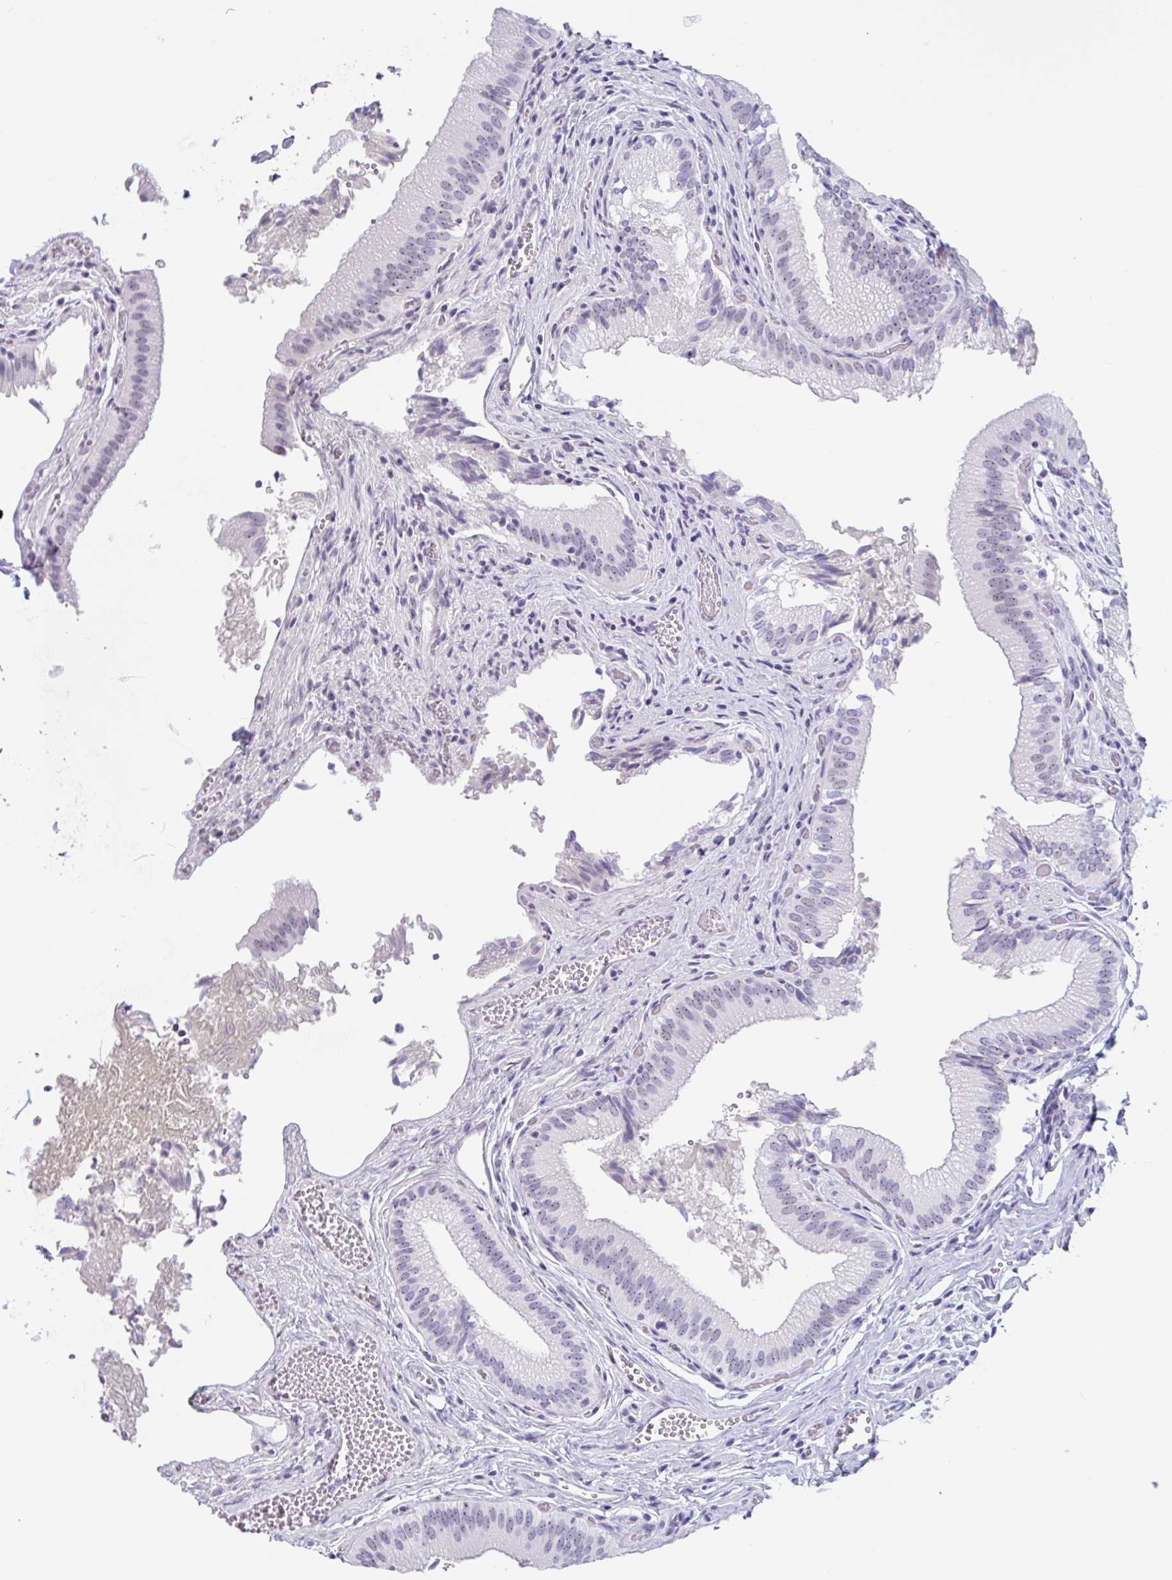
{"staining": {"intensity": "weak", "quantity": "25%-75%", "location": "nuclear"}, "tissue": "gallbladder", "cell_type": "Glandular cells", "image_type": "normal", "snomed": [{"axis": "morphology", "description": "Normal tissue, NOS"}, {"axis": "topography", "description": "Gallbladder"}, {"axis": "topography", "description": "Peripheral nerve tissue"}], "caption": "Immunohistochemical staining of normal gallbladder displays 25%-75% levels of weak nuclear protein staining in about 25%-75% of glandular cells. (IHC, brightfield microscopy, high magnification).", "gene": "LENG9", "patient": {"sex": "male", "age": 17}}